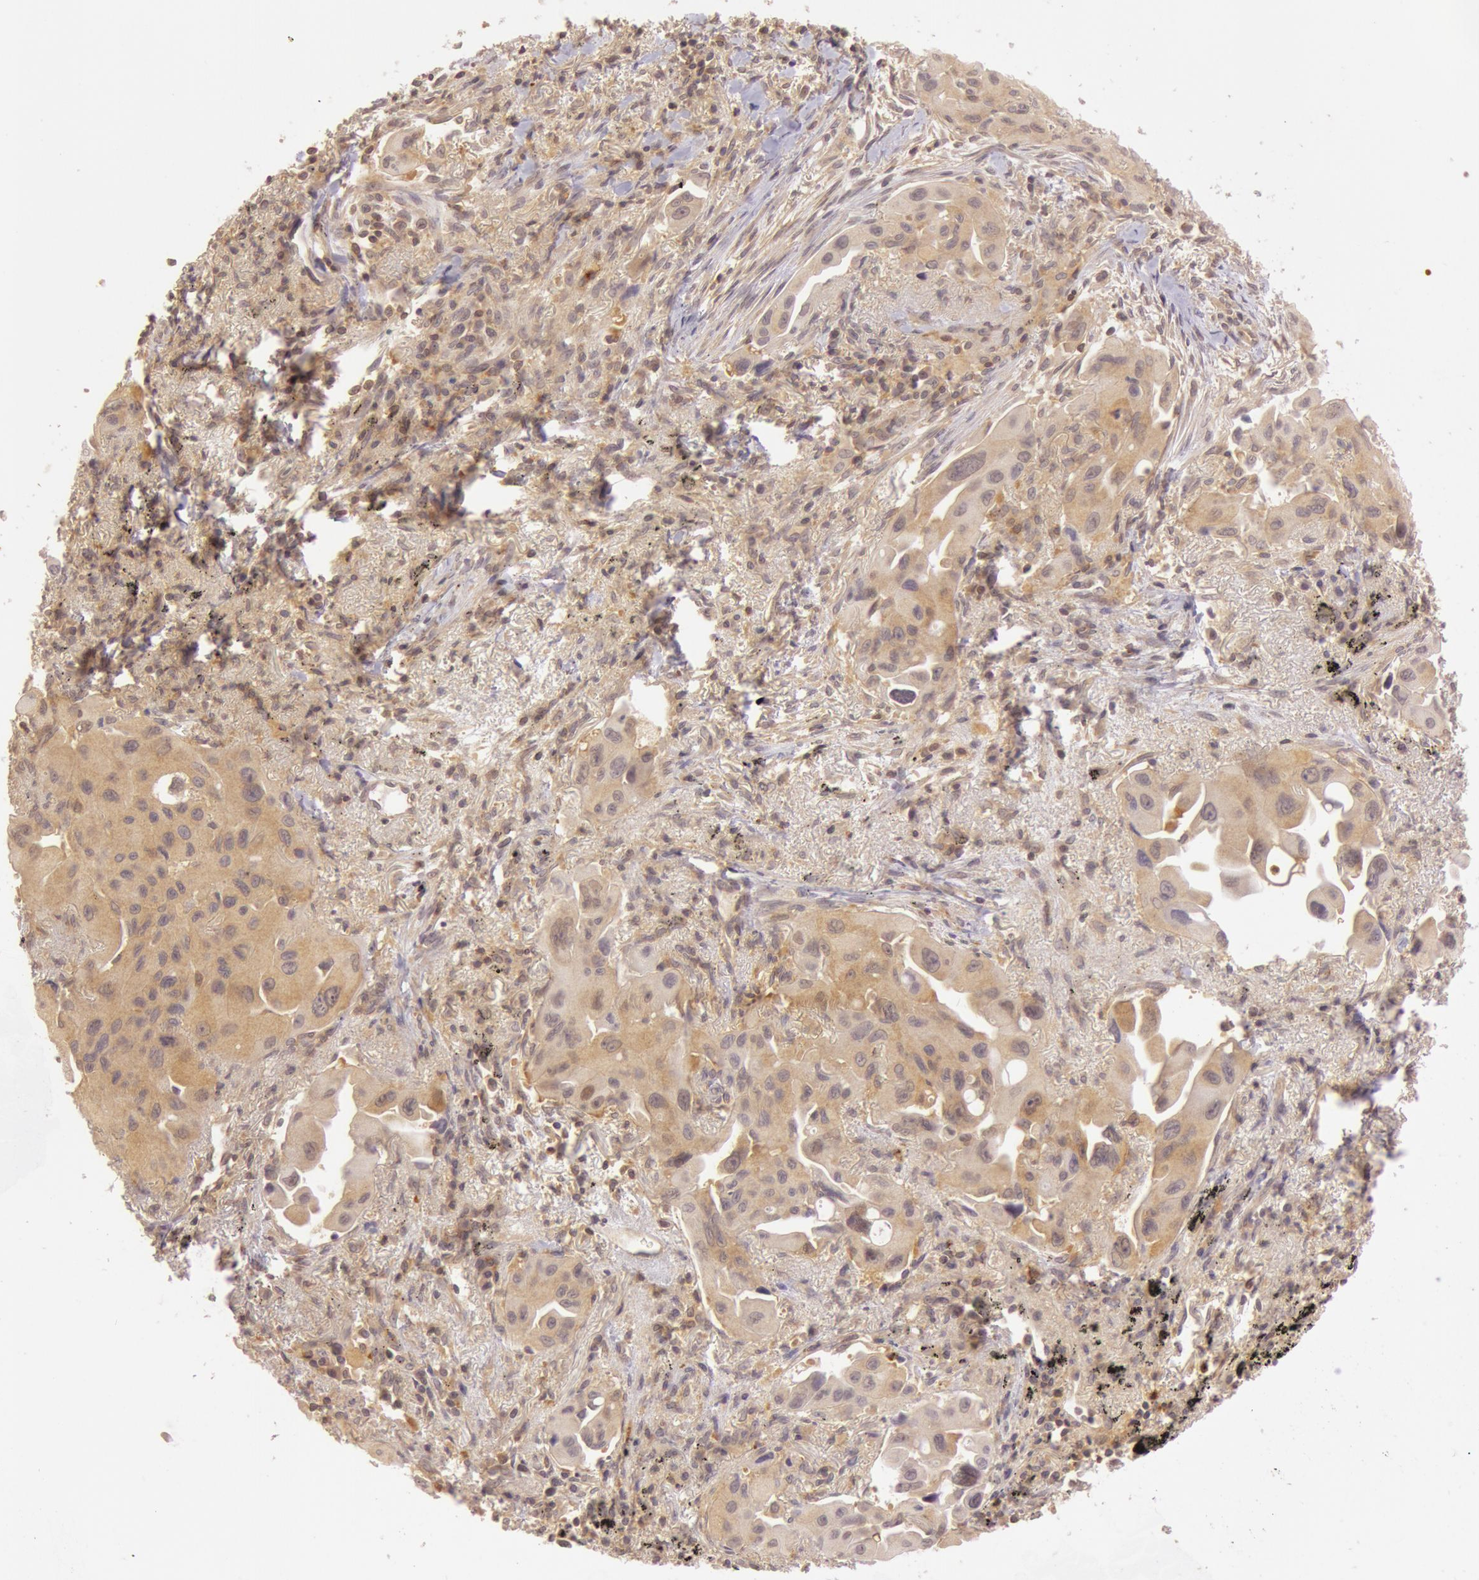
{"staining": {"intensity": "weak", "quantity": ">75%", "location": "cytoplasmic/membranous"}, "tissue": "lung cancer", "cell_type": "Tumor cells", "image_type": "cancer", "snomed": [{"axis": "morphology", "description": "Adenocarcinoma, NOS"}, {"axis": "topography", "description": "Lung"}], "caption": "Lung cancer (adenocarcinoma) stained for a protein (brown) exhibits weak cytoplasmic/membranous positive positivity in about >75% of tumor cells.", "gene": "ATG2B", "patient": {"sex": "male", "age": 68}}